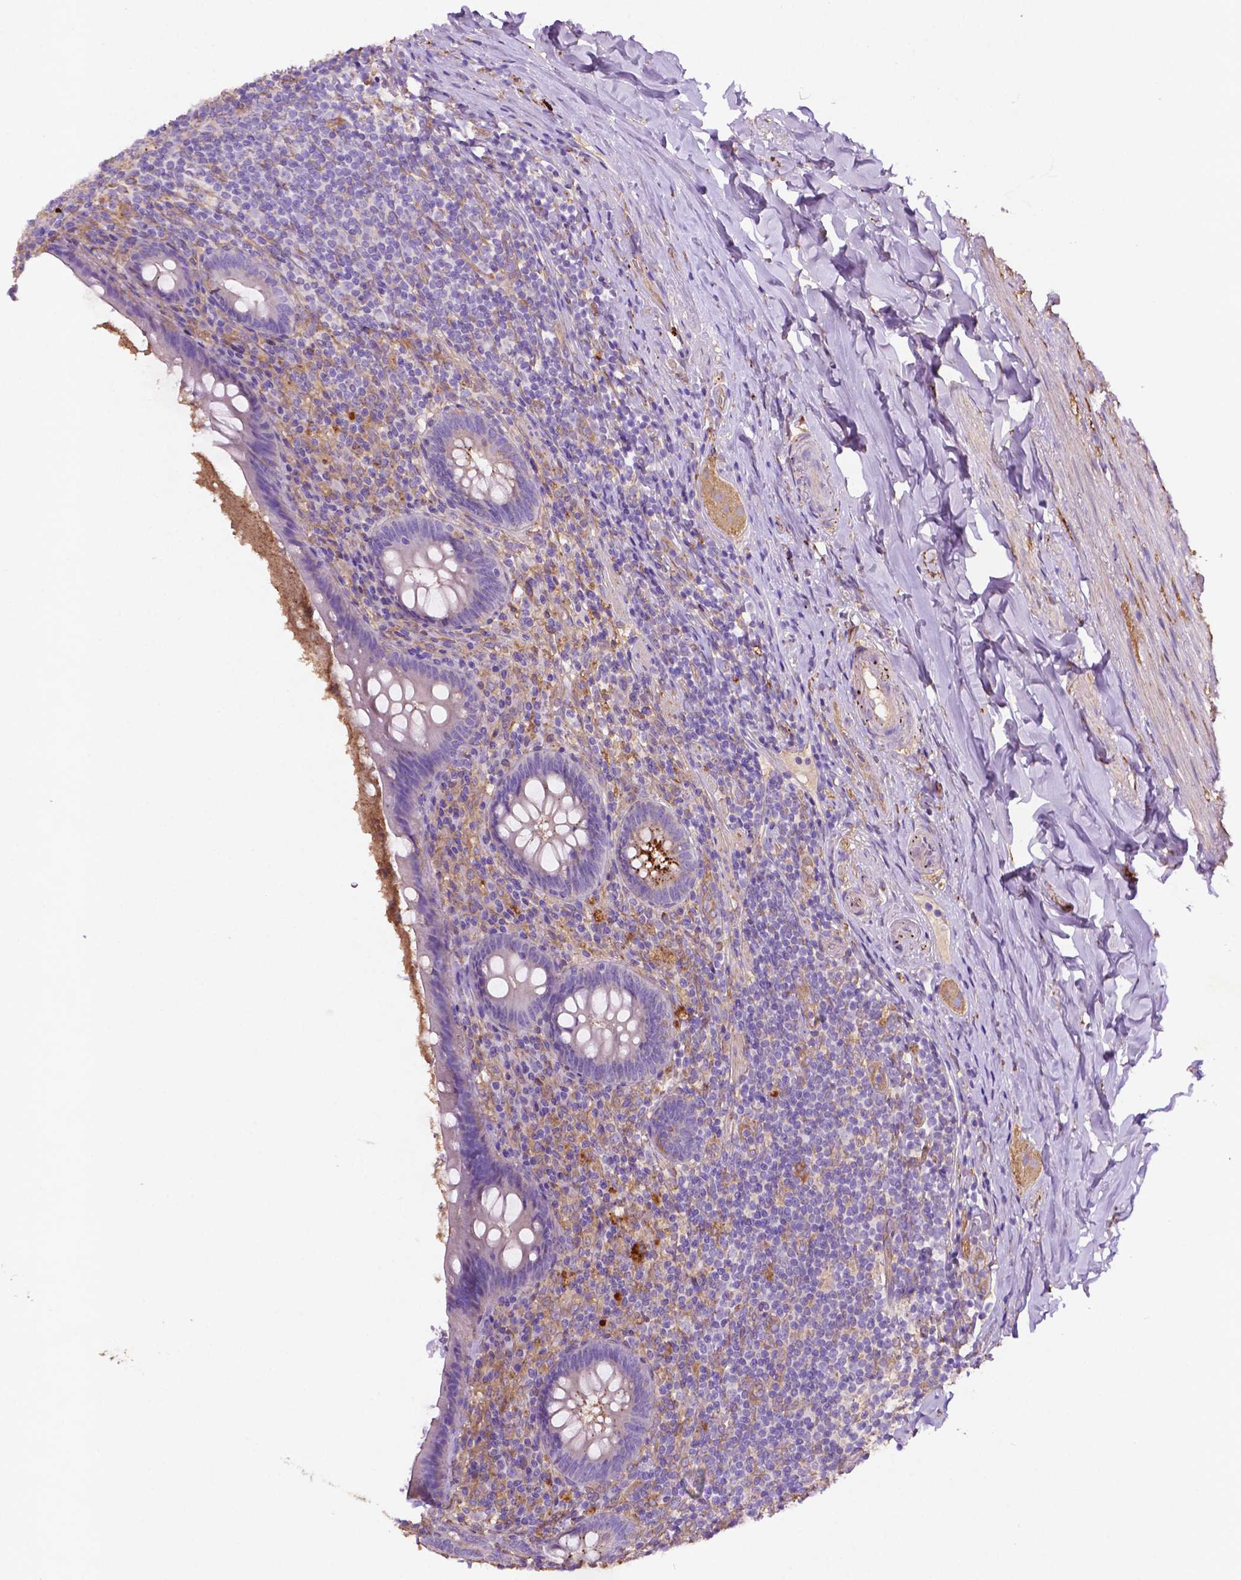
{"staining": {"intensity": "strong", "quantity": "<25%", "location": "cytoplasmic/membranous"}, "tissue": "appendix", "cell_type": "Glandular cells", "image_type": "normal", "snomed": [{"axis": "morphology", "description": "Normal tissue, NOS"}, {"axis": "topography", "description": "Appendix"}], "caption": "Immunohistochemical staining of benign human appendix demonstrates <25% levels of strong cytoplasmic/membranous protein expression in approximately <25% of glandular cells.", "gene": "GDPD5", "patient": {"sex": "male", "age": 47}}